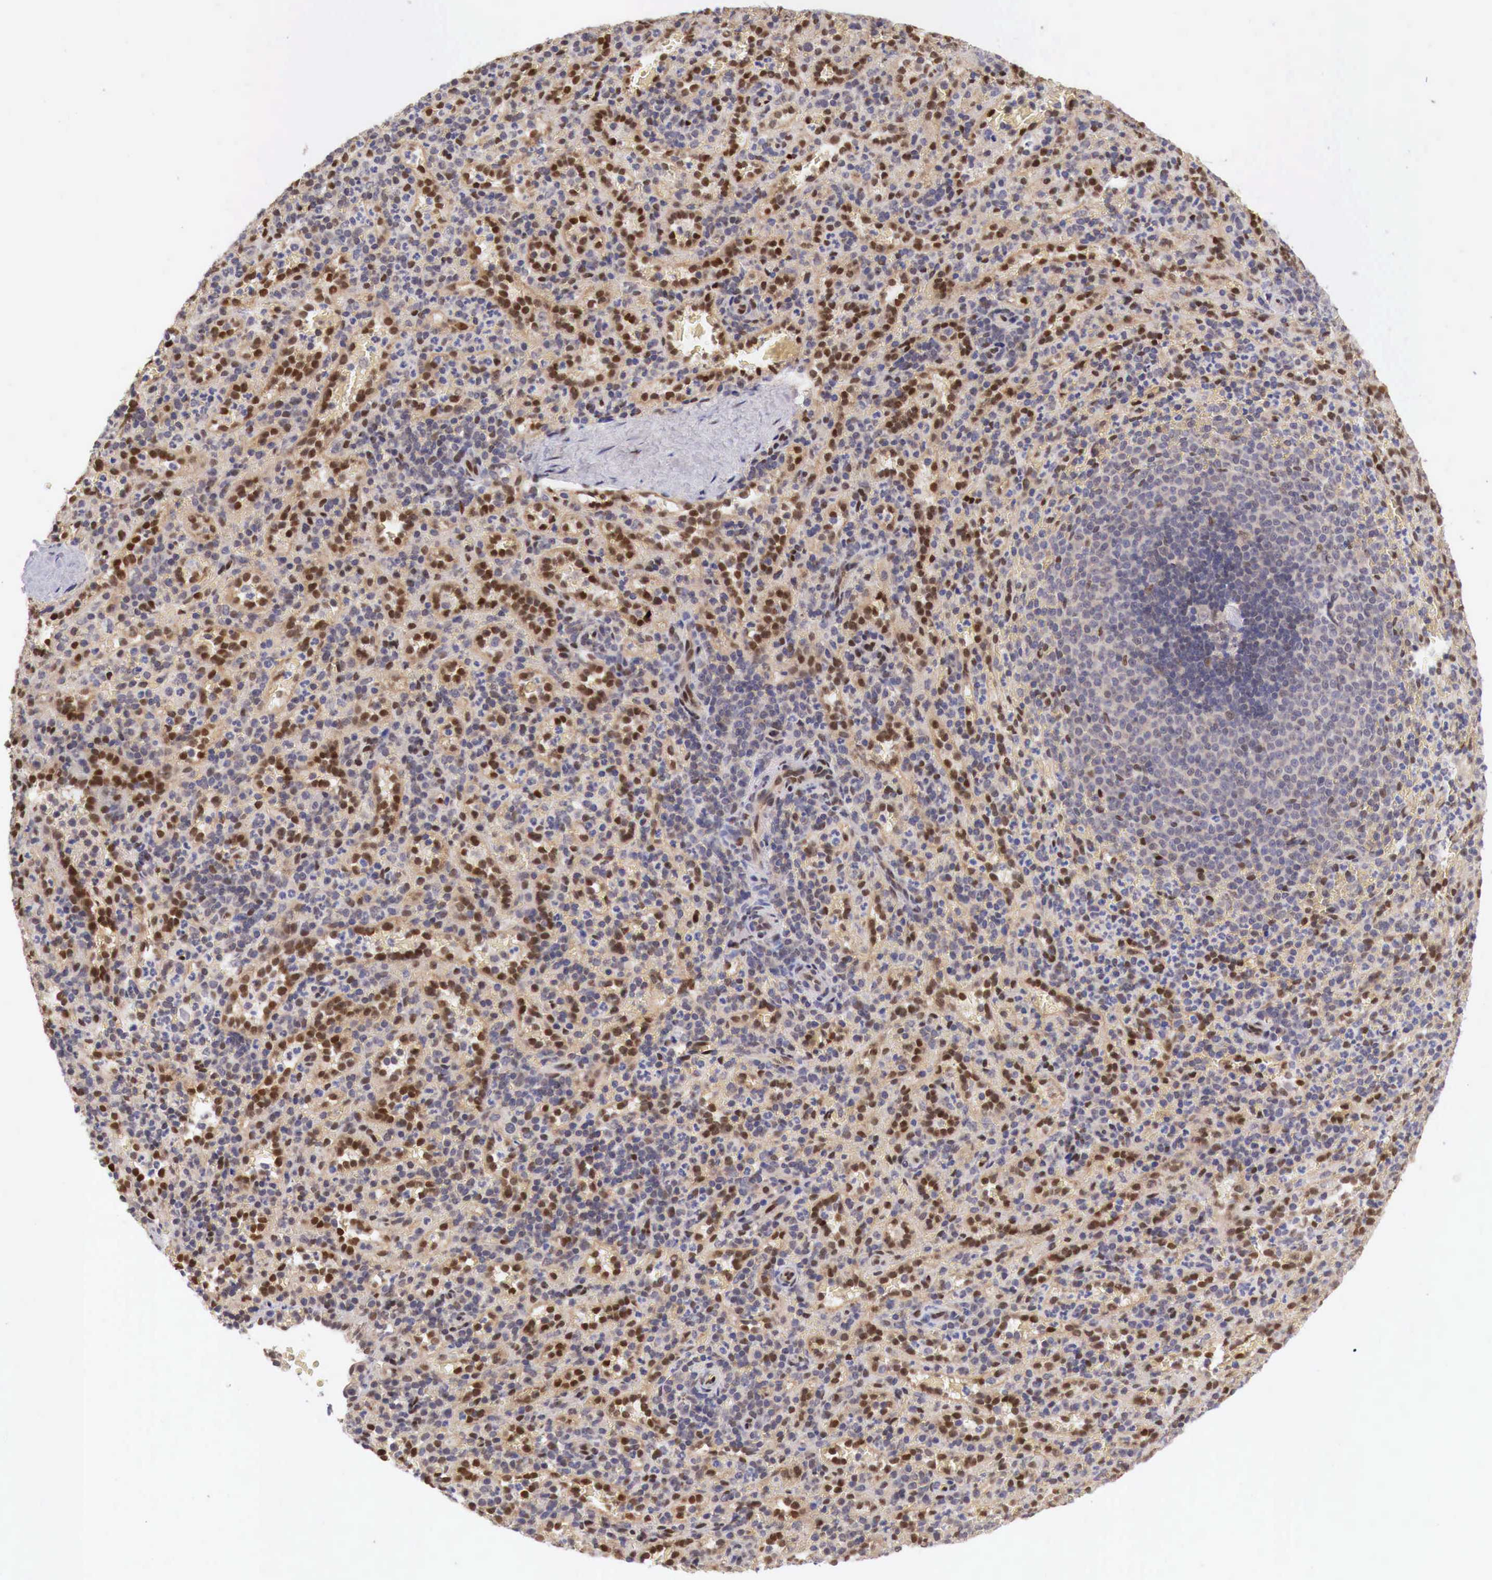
{"staining": {"intensity": "strong", "quantity": ">75%", "location": "cytoplasmic/membranous,nuclear"}, "tissue": "spleen", "cell_type": "Cells in red pulp", "image_type": "normal", "snomed": [{"axis": "morphology", "description": "Normal tissue, NOS"}, {"axis": "topography", "description": "Spleen"}], "caption": "High-magnification brightfield microscopy of unremarkable spleen stained with DAB (brown) and counterstained with hematoxylin (blue). cells in red pulp exhibit strong cytoplasmic/membranous,nuclear expression is identified in about>75% of cells.", "gene": "PABIR2", "patient": {"sex": "female", "age": 21}}